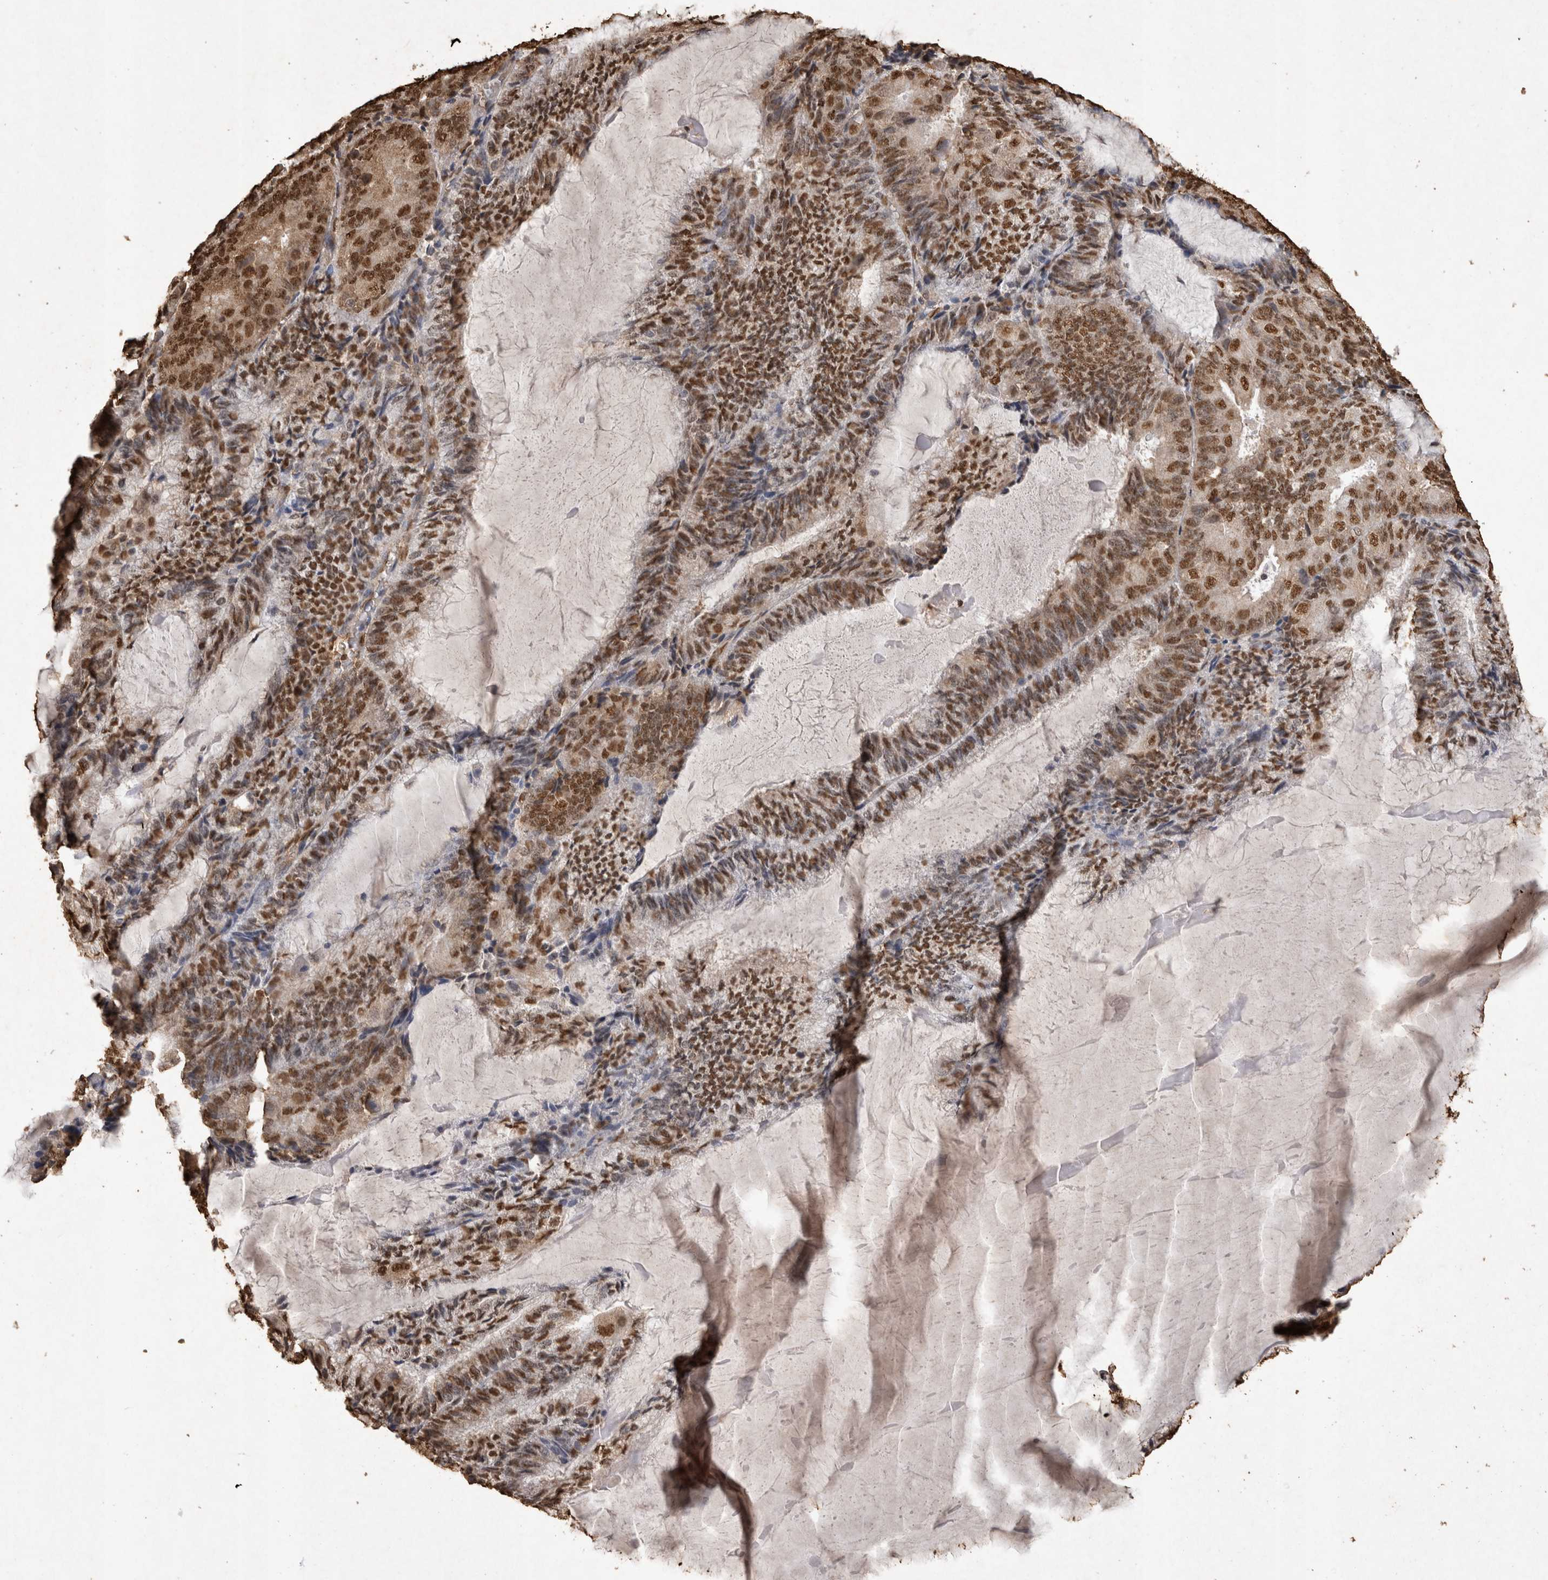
{"staining": {"intensity": "moderate", "quantity": ">75%", "location": "cytoplasmic/membranous,nuclear"}, "tissue": "endometrial cancer", "cell_type": "Tumor cells", "image_type": "cancer", "snomed": [{"axis": "morphology", "description": "Adenocarcinoma, NOS"}, {"axis": "topography", "description": "Endometrium"}], "caption": "Brown immunohistochemical staining in human endometrial adenocarcinoma exhibits moderate cytoplasmic/membranous and nuclear staining in approximately >75% of tumor cells. Nuclei are stained in blue.", "gene": "OAS2", "patient": {"sex": "female", "age": 81}}